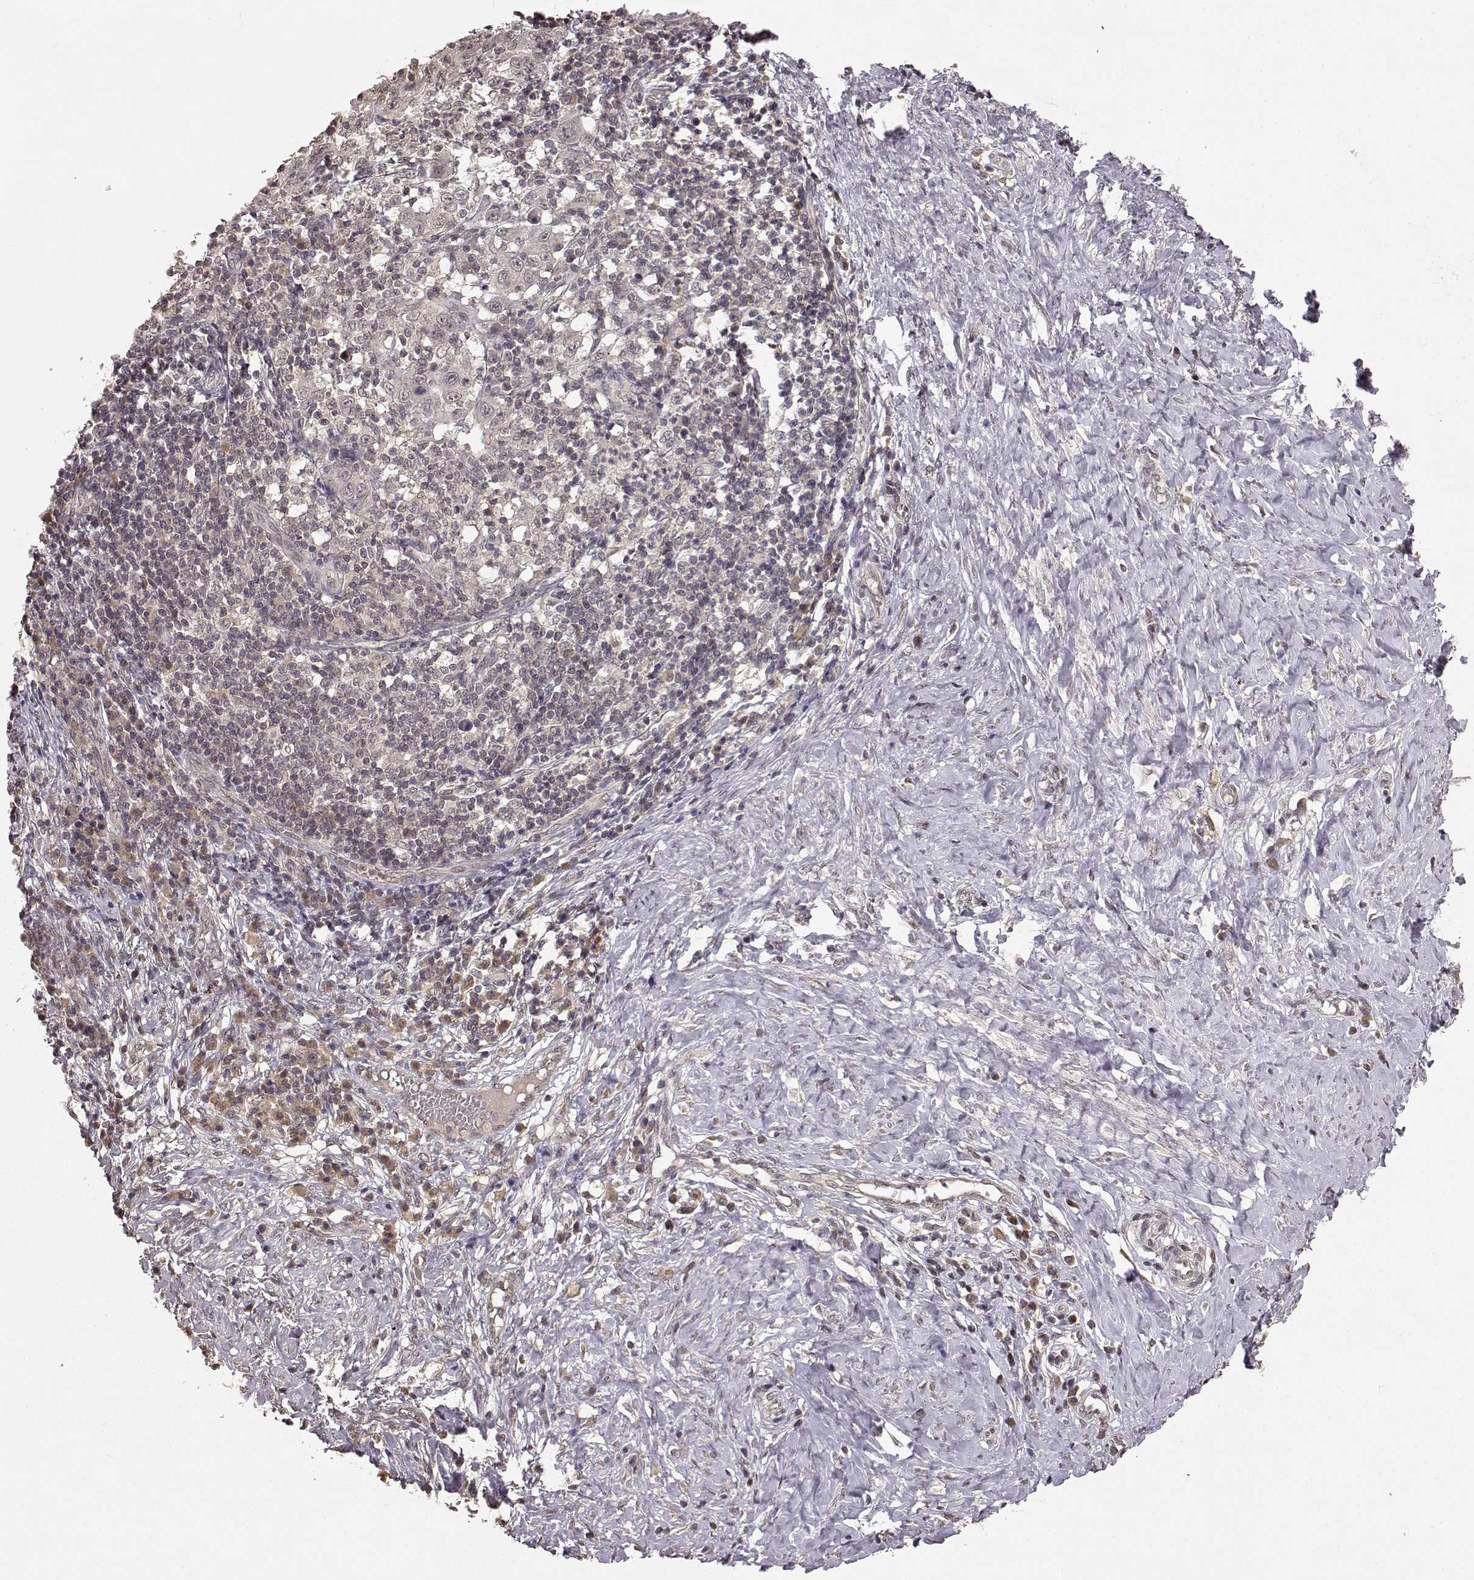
{"staining": {"intensity": "negative", "quantity": "none", "location": "none"}, "tissue": "cervical cancer", "cell_type": "Tumor cells", "image_type": "cancer", "snomed": [{"axis": "morphology", "description": "Squamous cell carcinoma, NOS"}, {"axis": "topography", "description": "Cervix"}], "caption": "Photomicrograph shows no significant protein expression in tumor cells of cervical squamous cell carcinoma.", "gene": "NTRK2", "patient": {"sex": "female", "age": 46}}